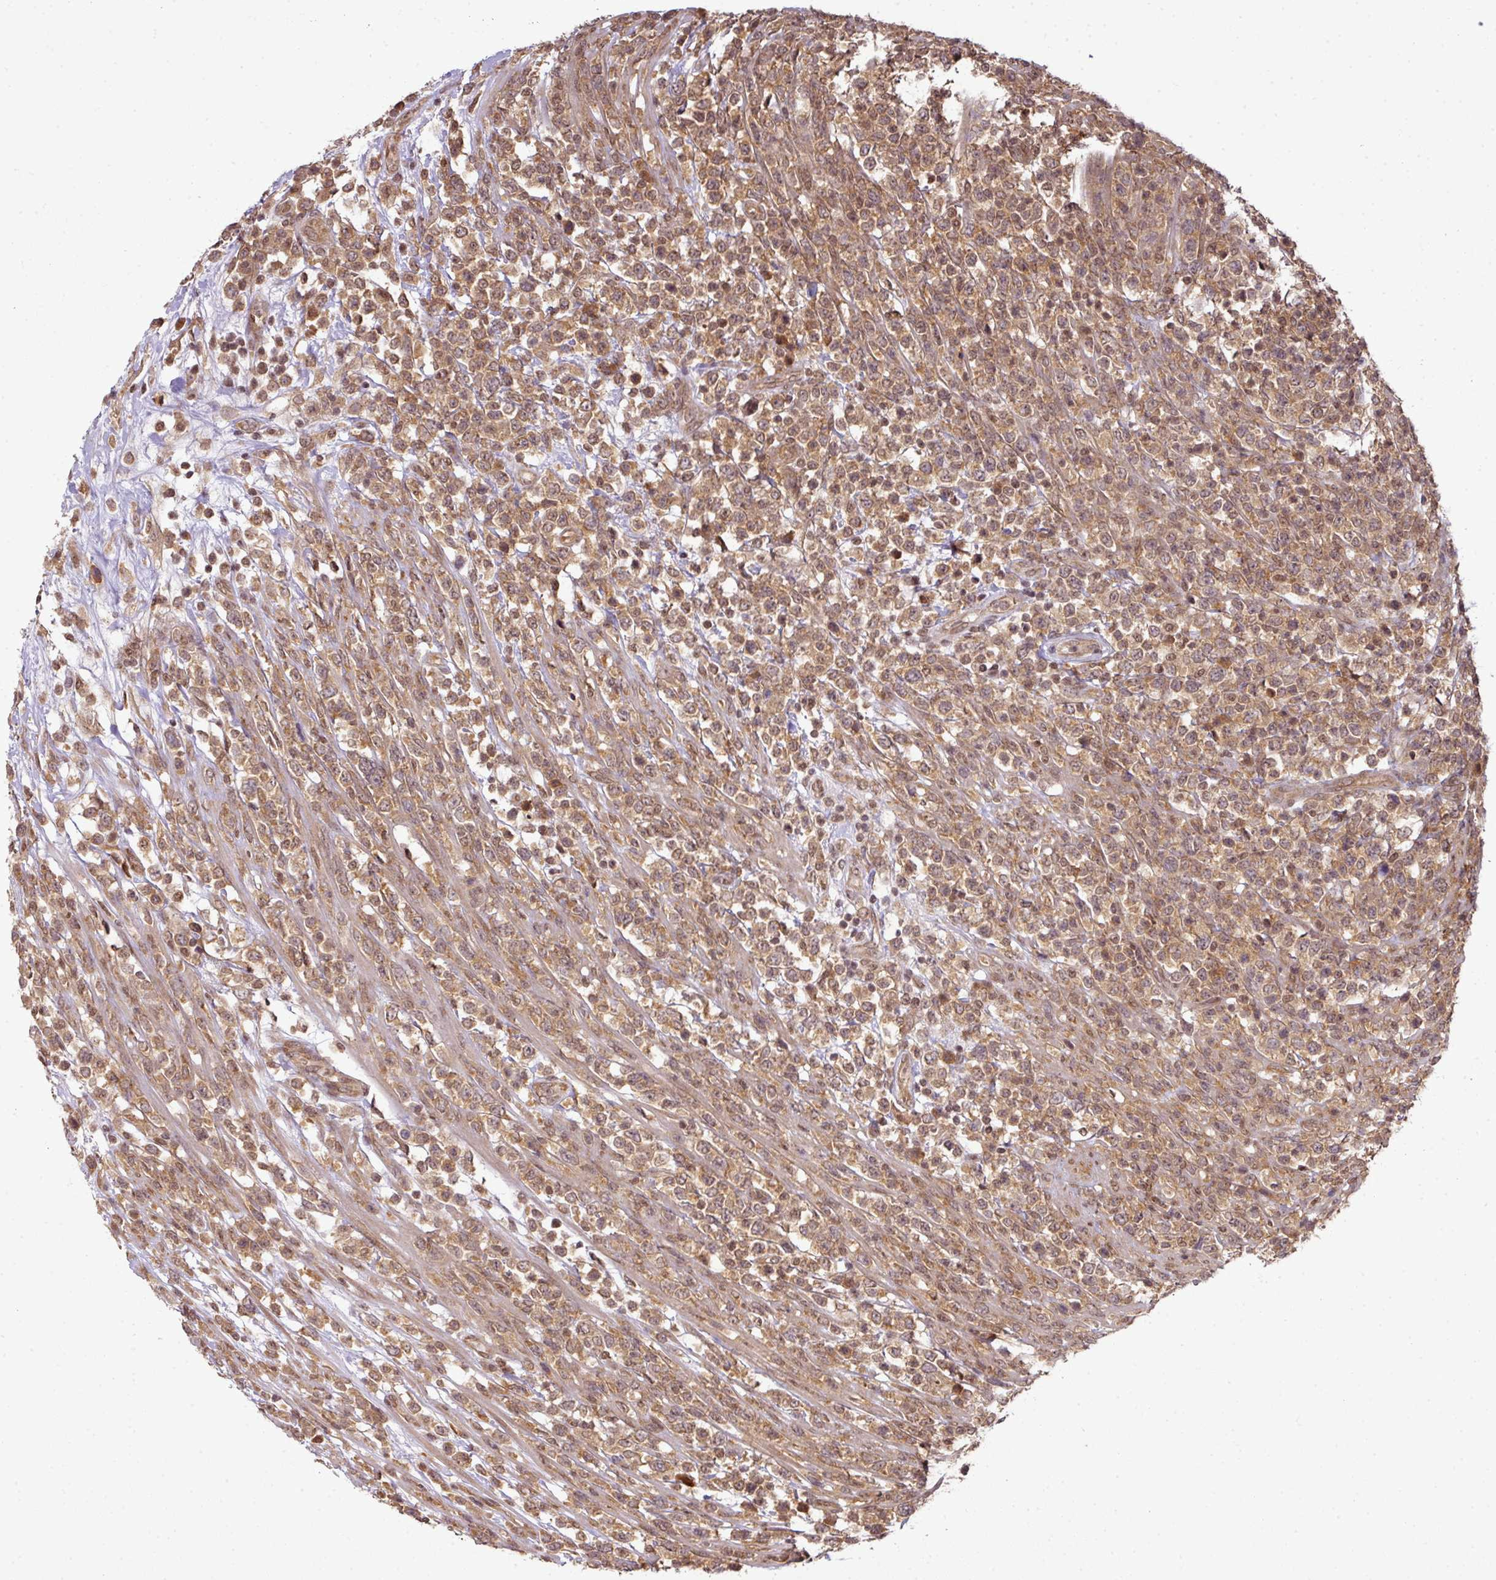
{"staining": {"intensity": "moderate", "quantity": ">75%", "location": "cytoplasmic/membranous,nuclear"}, "tissue": "lymphoma", "cell_type": "Tumor cells", "image_type": "cancer", "snomed": [{"axis": "morphology", "description": "Malignant lymphoma, non-Hodgkin's type, High grade"}, {"axis": "topography", "description": "Colon"}], "caption": "IHC (DAB (3,3'-diaminobenzidine)) staining of malignant lymphoma, non-Hodgkin's type (high-grade) reveals moderate cytoplasmic/membranous and nuclear protein positivity in about >75% of tumor cells.", "gene": "ANKRD18A", "patient": {"sex": "female", "age": 53}}